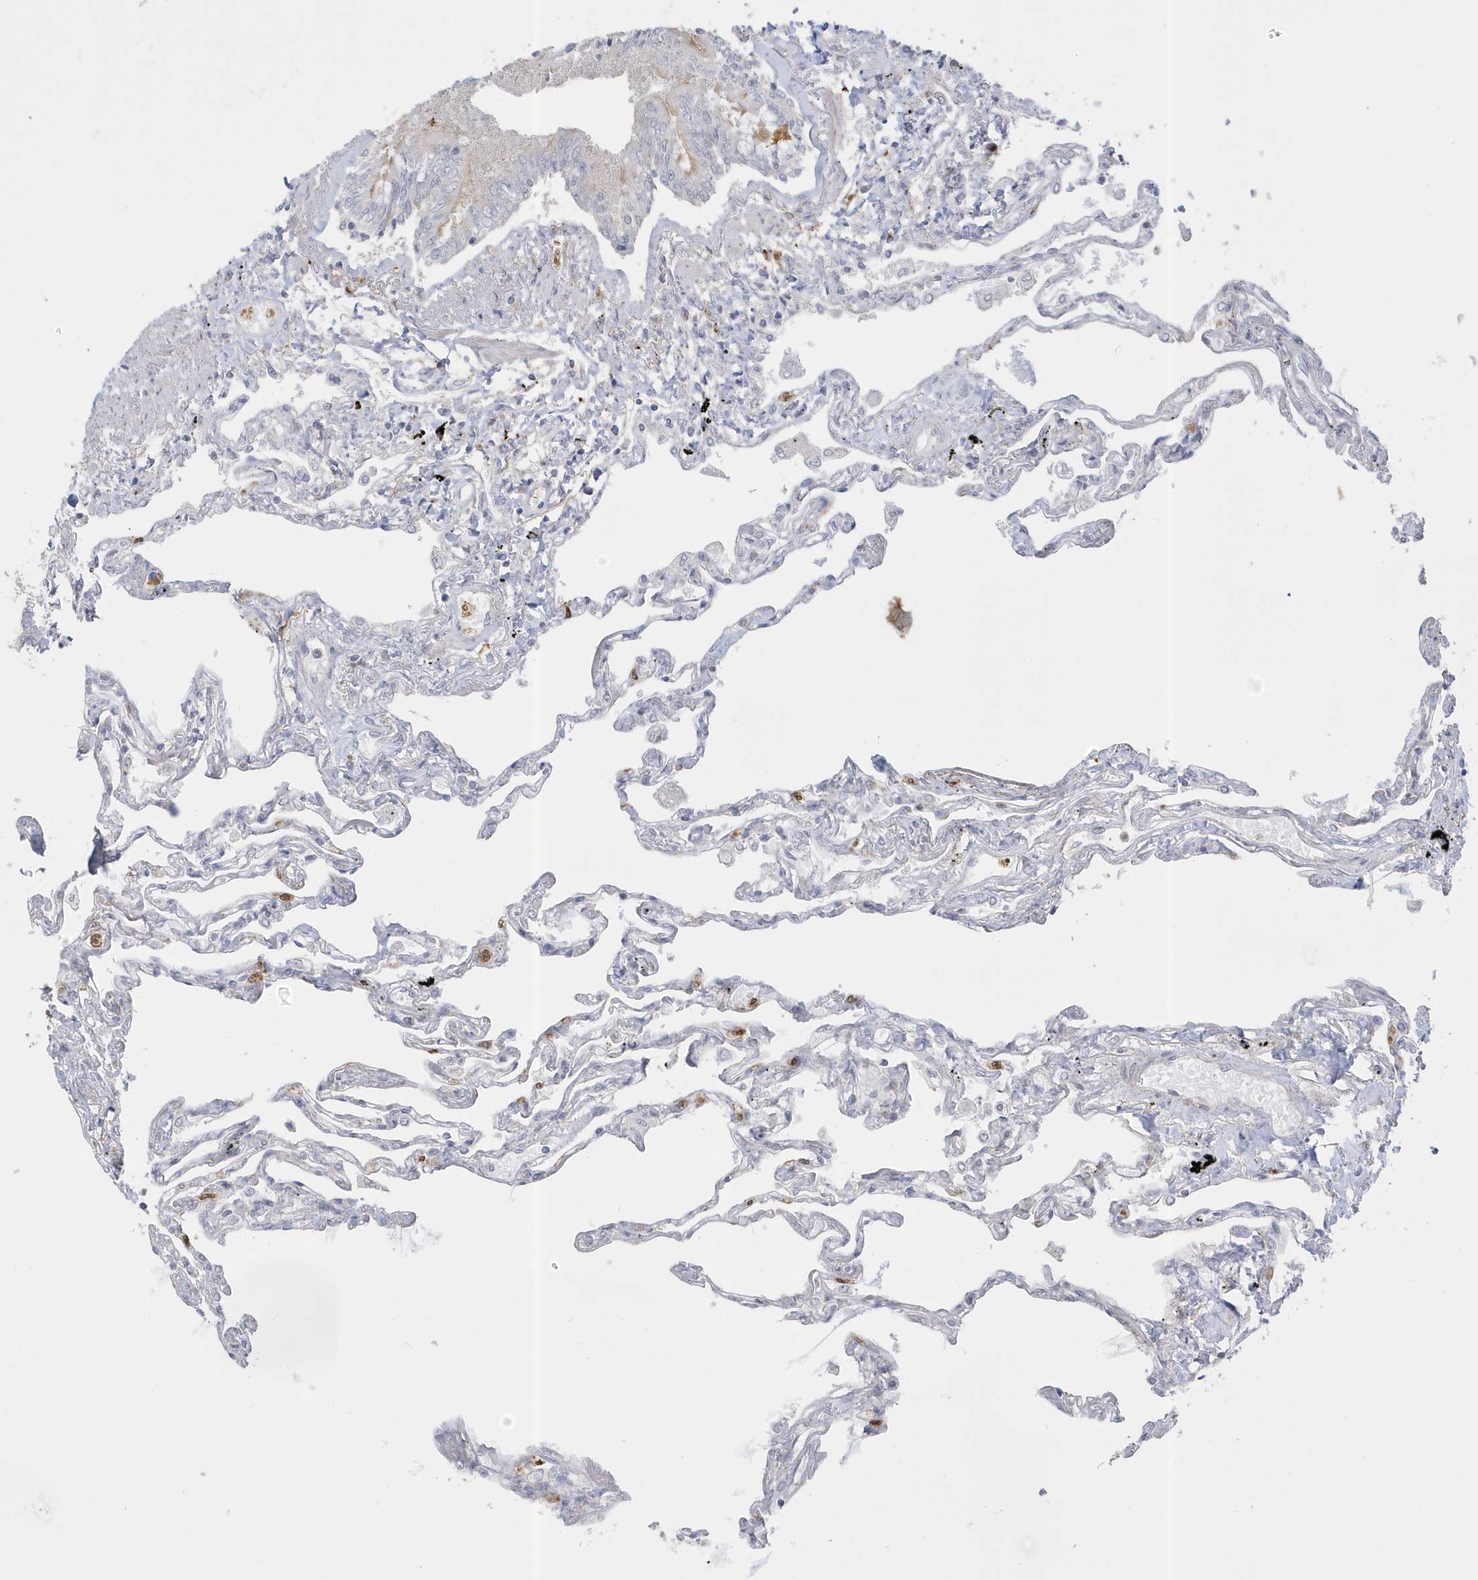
{"staining": {"intensity": "negative", "quantity": "none", "location": "none"}, "tissue": "lung", "cell_type": "Alveolar cells", "image_type": "normal", "snomed": [{"axis": "morphology", "description": "Normal tissue, NOS"}, {"axis": "topography", "description": "Lung"}], "caption": "Alveolar cells are negative for brown protein staining in unremarkable lung. The staining is performed using DAB (3,3'-diaminobenzidine) brown chromogen with nuclei counter-stained in using hematoxylin.", "gene": "NAF1", "patient": {"sex": "female", "age": 67}}